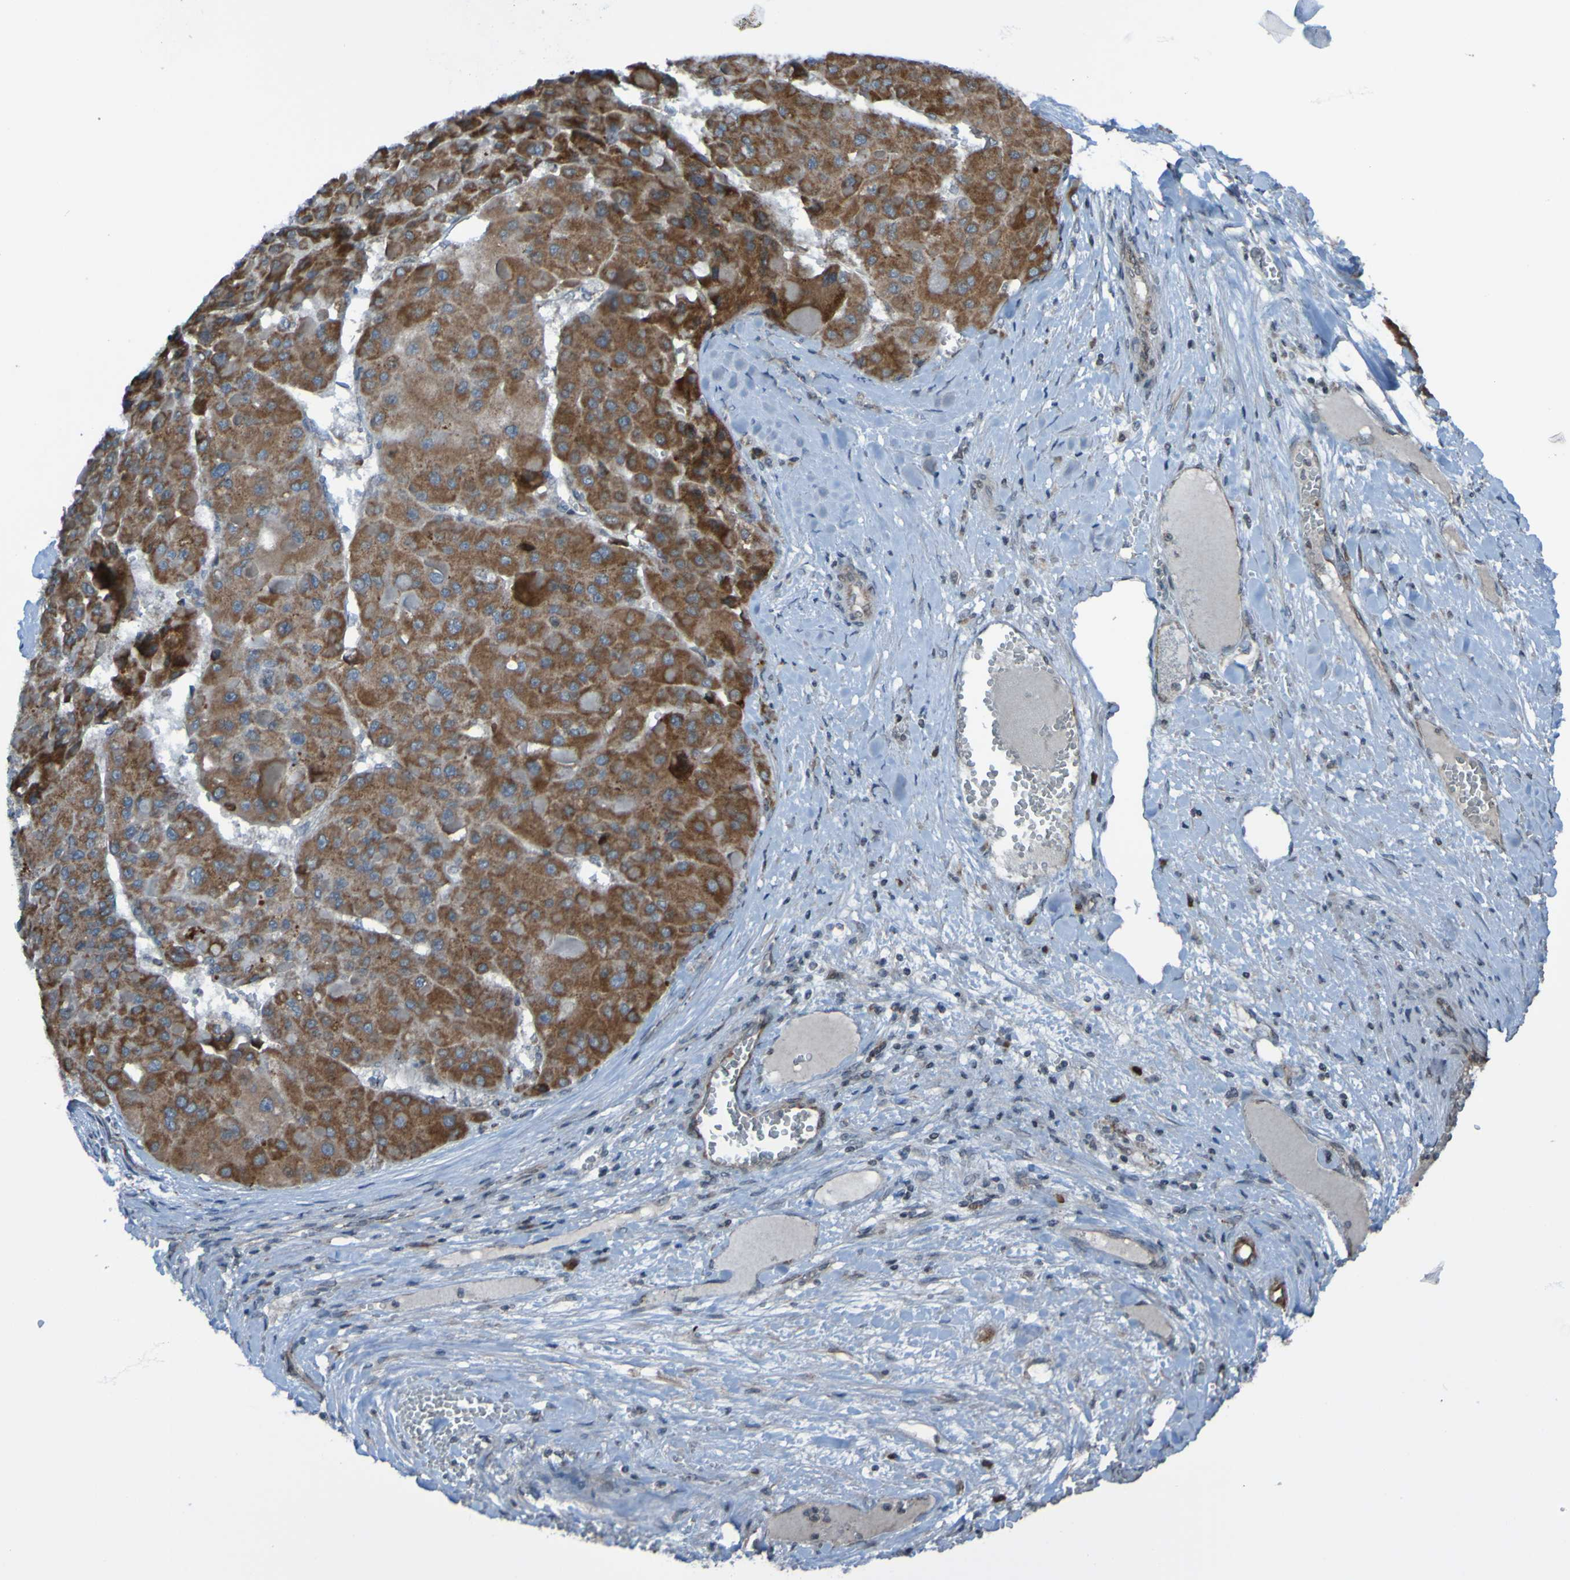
{"staining": {"intensity": "strong", "quantity": ">75%", "location": "cytoplasmic/membranous"}, "tissue": "liver cancer", "cell_type": "Tumor cells", "image_type": "cancer", "snomed": [{"axis": "morphology", "description": "Carcinoma, Hepatocellular, NOS"}, {"axis": "topography", "description": "Liver"}], "caption": "Liver hepatocellular carcinoma stained with a protein marker reveals strong staining in tumor cells.", "gene": "UNG", "patient": {"sex": "female", "age": 73}}